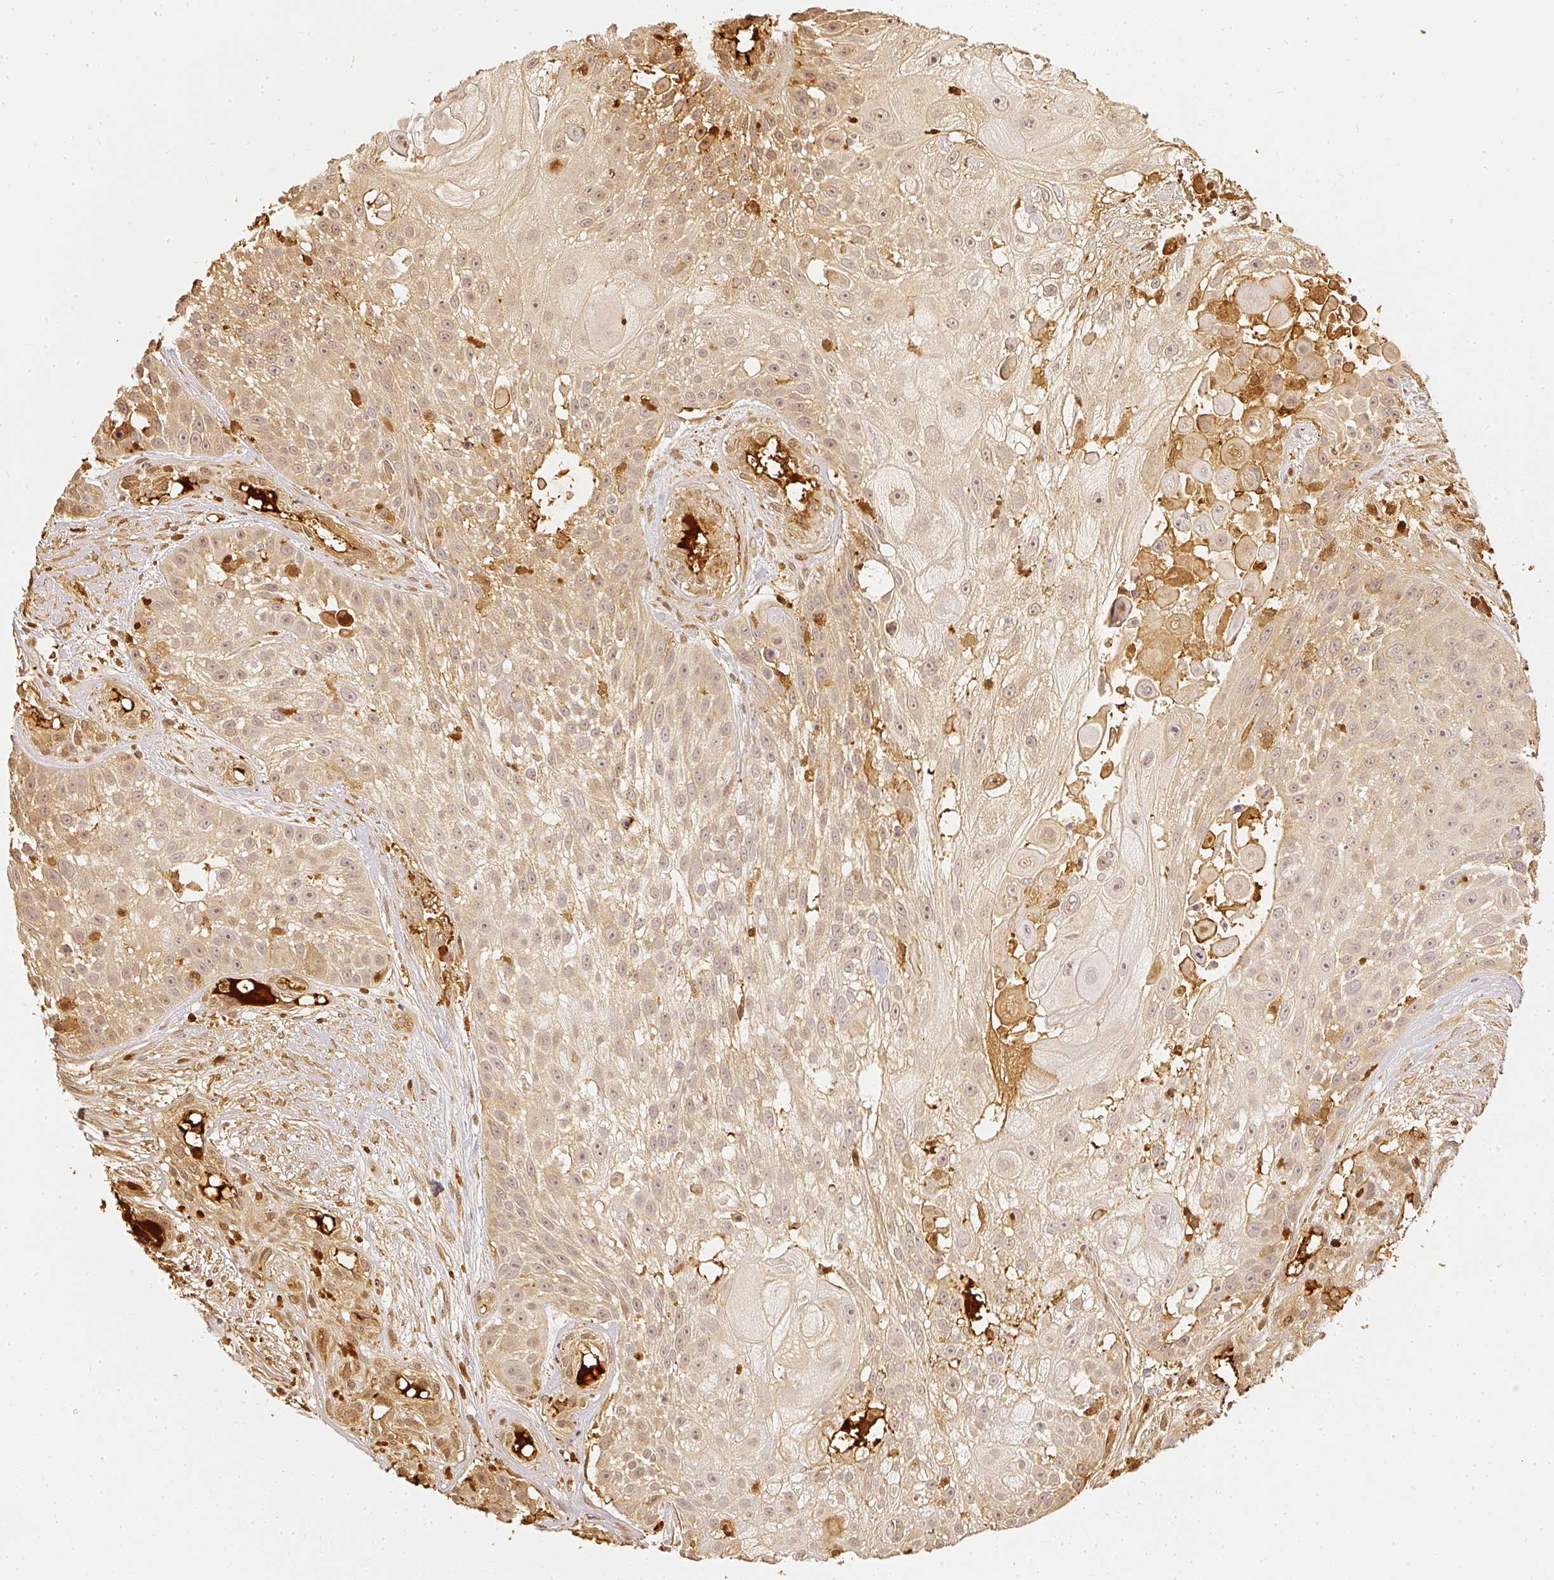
{"staining": {"intensity": "weak", "quantity": "25%-75%", "location": "cytoplasmic/membranous,nuclear"}, "tissue": "skin cancer", "cell_type": "Tumor cells", "image_type": "cancer", "snomed": [{"axis": "morphology", "description": "Squamous cell carcinoma, NOS"}, {"axis": "topography", "description": "Skin"}], "caption": "IHC photomicrograph of neoplastic tissue: skin cancer stained using IHC displays low levels of weak protein expression localized specifically in the cytoplasmic/membranous and nuclear of tumor cells, appearing as a cytoplasmic/membranous and nuclear brown color.", "gene": "PFN1", "patient": {"sex": "female", "age": 86}}